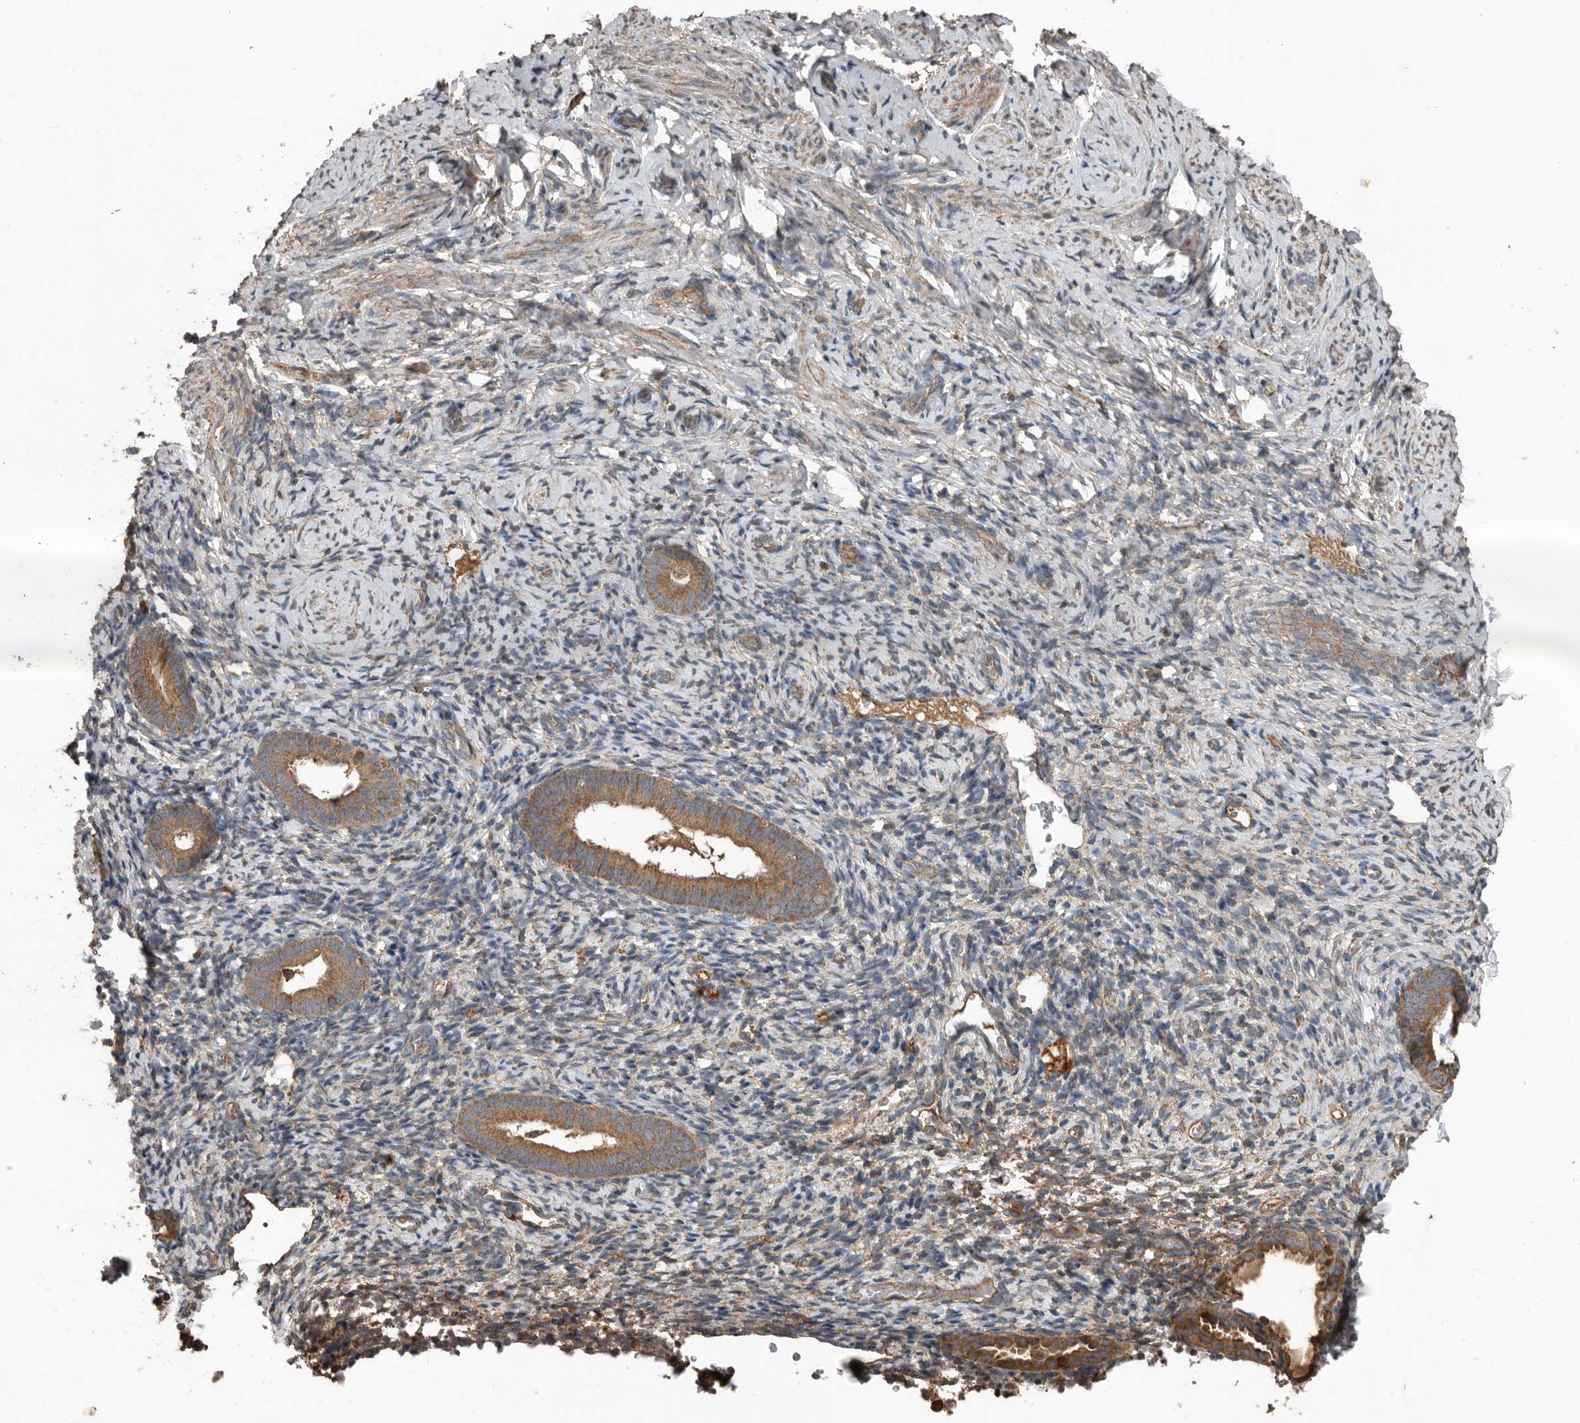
{"staining": {"intensity": "weak", "quantity": "25%-75%", "location": "cytoplasmic/membranous"}, "tissue": "endometrium", "cell_type": "Cells in endometrial stroma", "image_type": "normal", "snomed": [{"axis": "morphology", "description": "Normal tissue, NOS"}, {"axis": "topography", "description": "Endometrium"}], "caption": "Immunohistochemistry (IHC) staining of unremarkable endometrium, which exhibits low levels of weak cytoplasmic/membranous expression in about 25%-75% of cells in endometrial stroma indicating weak cytoplasmic/membranous protein expression. The staining was performed using DAB (3,3'-diaminobenzidine) (brown) for protein detection and nuclei were counterstained in hematoxylin (blue).", "gene": "RNF207", "patient": {"sex": "female", "age": 51}}